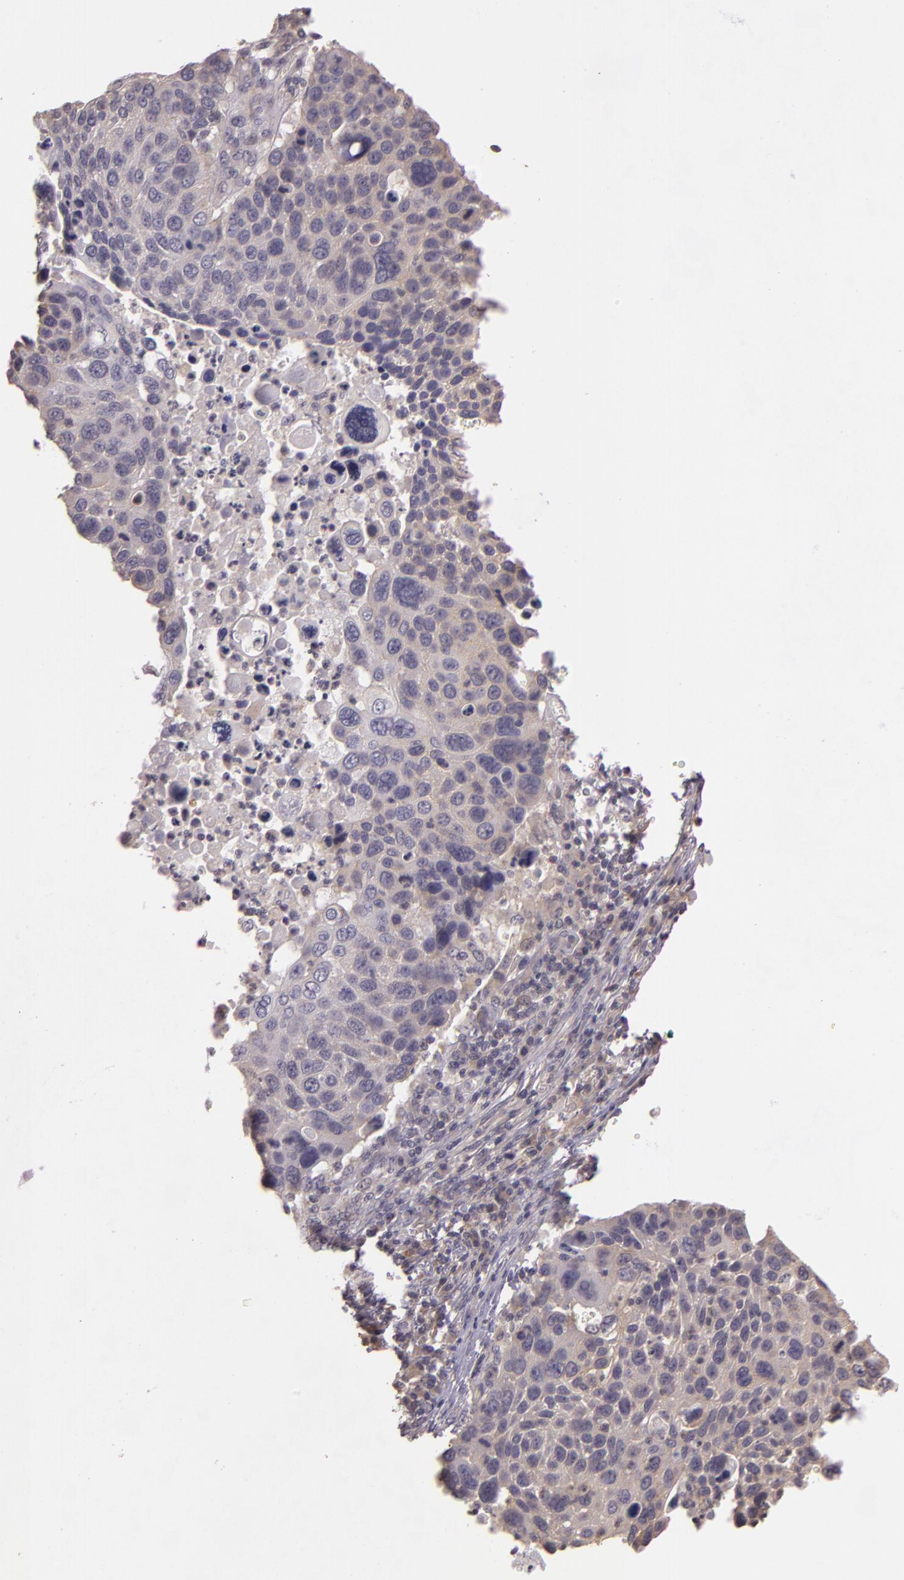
{"staining": {"intensity": "negative", "quantity": "none", "location": "none"}, "tissue": "lung cancer", "cell_type": "Tumor cells", "image_type": "cancer", "snomed": [{"axis": "morphology", "description": "Squamous cell carcinoma, NOS"}, {"axis": "topography", "description": "Lung"}], "caption": "Immunohistochemical staining of squamous cell carcinoma (lung) displays no significant positivity in tumor cells.", "gene": "ARMH4", "patient": {"sex": "male", "age": 68}}